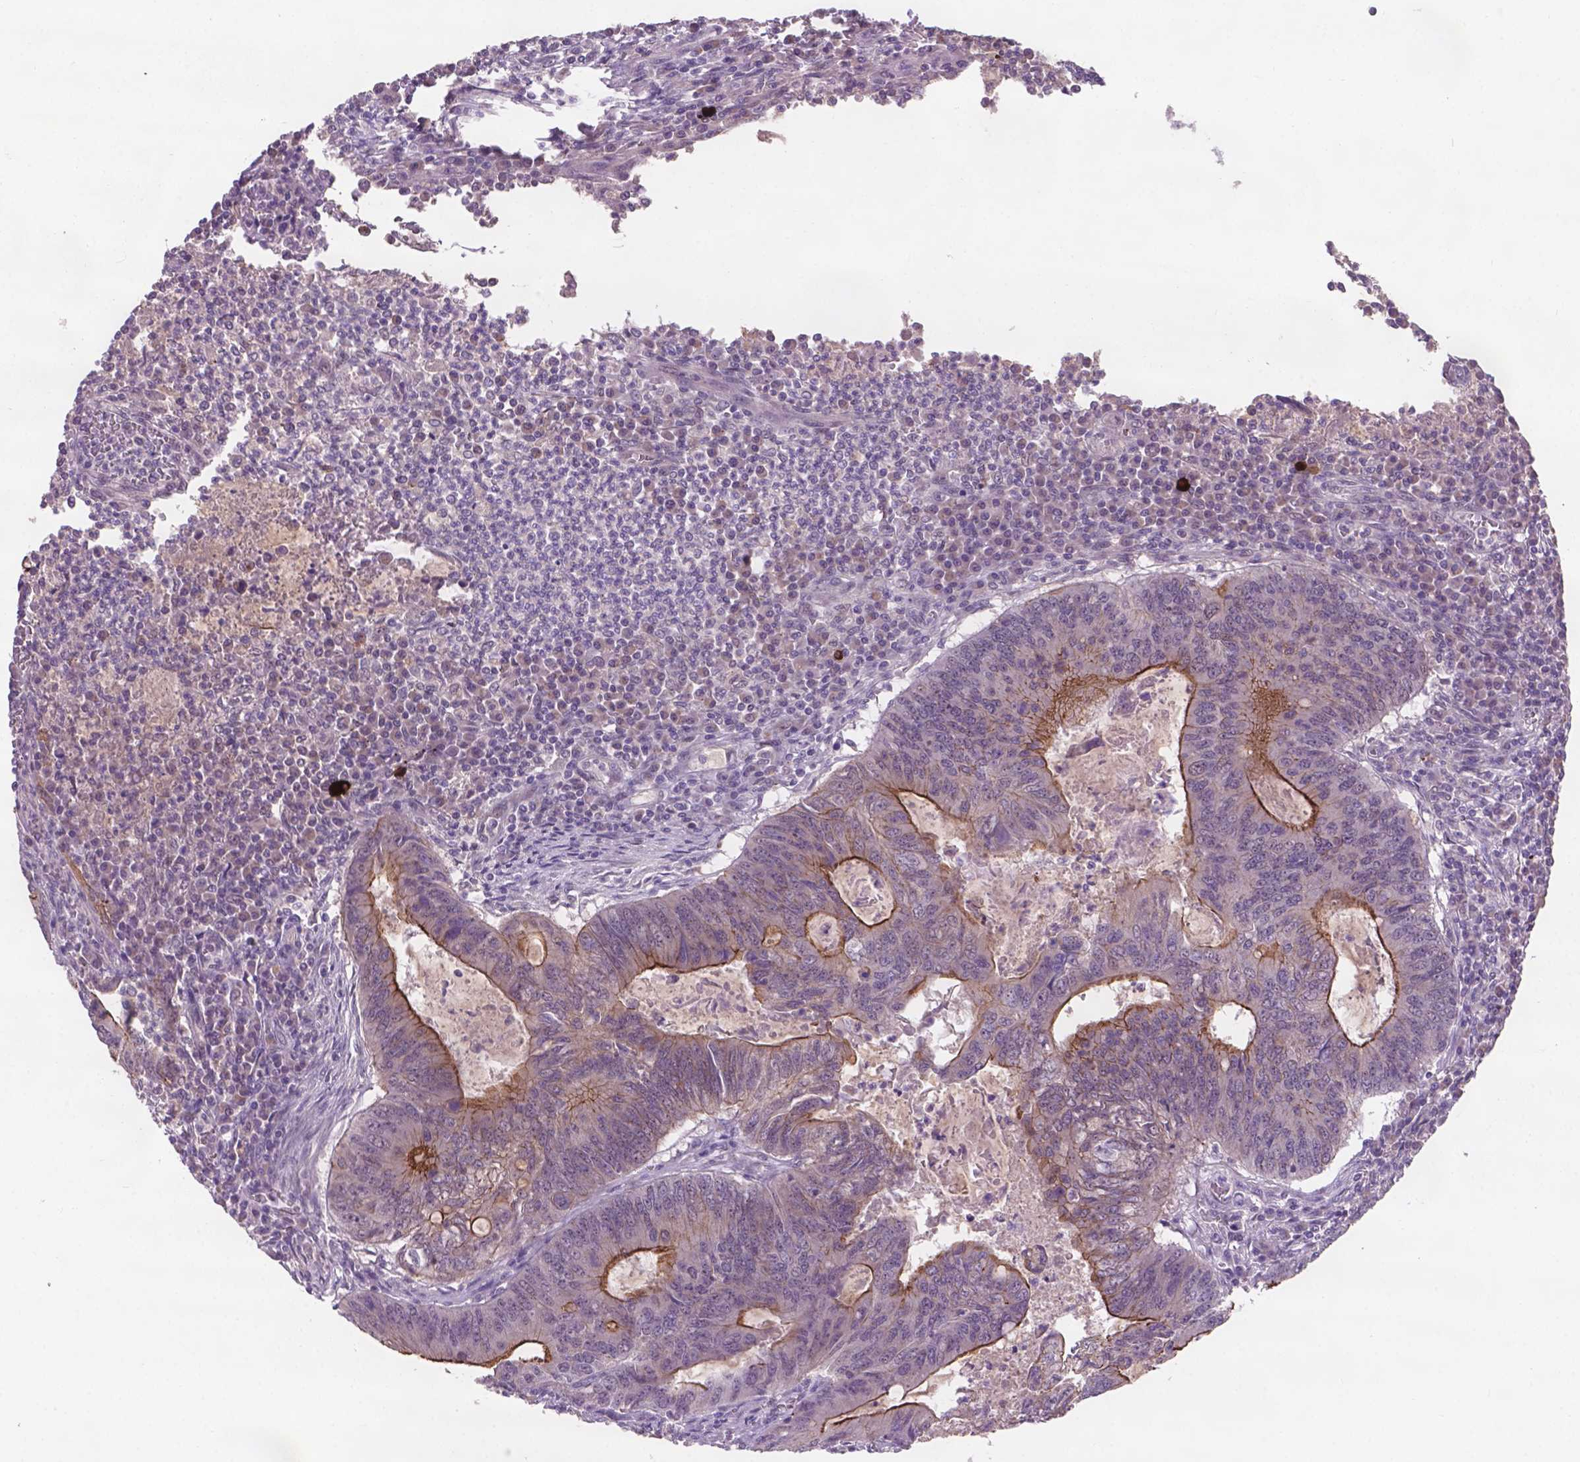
{"staining": {"intensity": "moderate", "quantity": "<25%", "location": "cytoplasmic/membranous"}, "tissue": "colorectal cancer", "cell_type": "Tumor cells", "image_type": "cancer", "snomed": [{"axis": "morphology", "description": "Adenocarcinoma, NOS"}, {"axis": "topography", "description": "Colon"}], "caption": "Protein expression analysis of colorectal cancer (adenocarcinoma) exhibits moderate cytoplasmic/membranous positivity in approximately <25% of tumor cells.", "gene": "GXYLT2", "patient": {"sex": "male", "age": 67}}